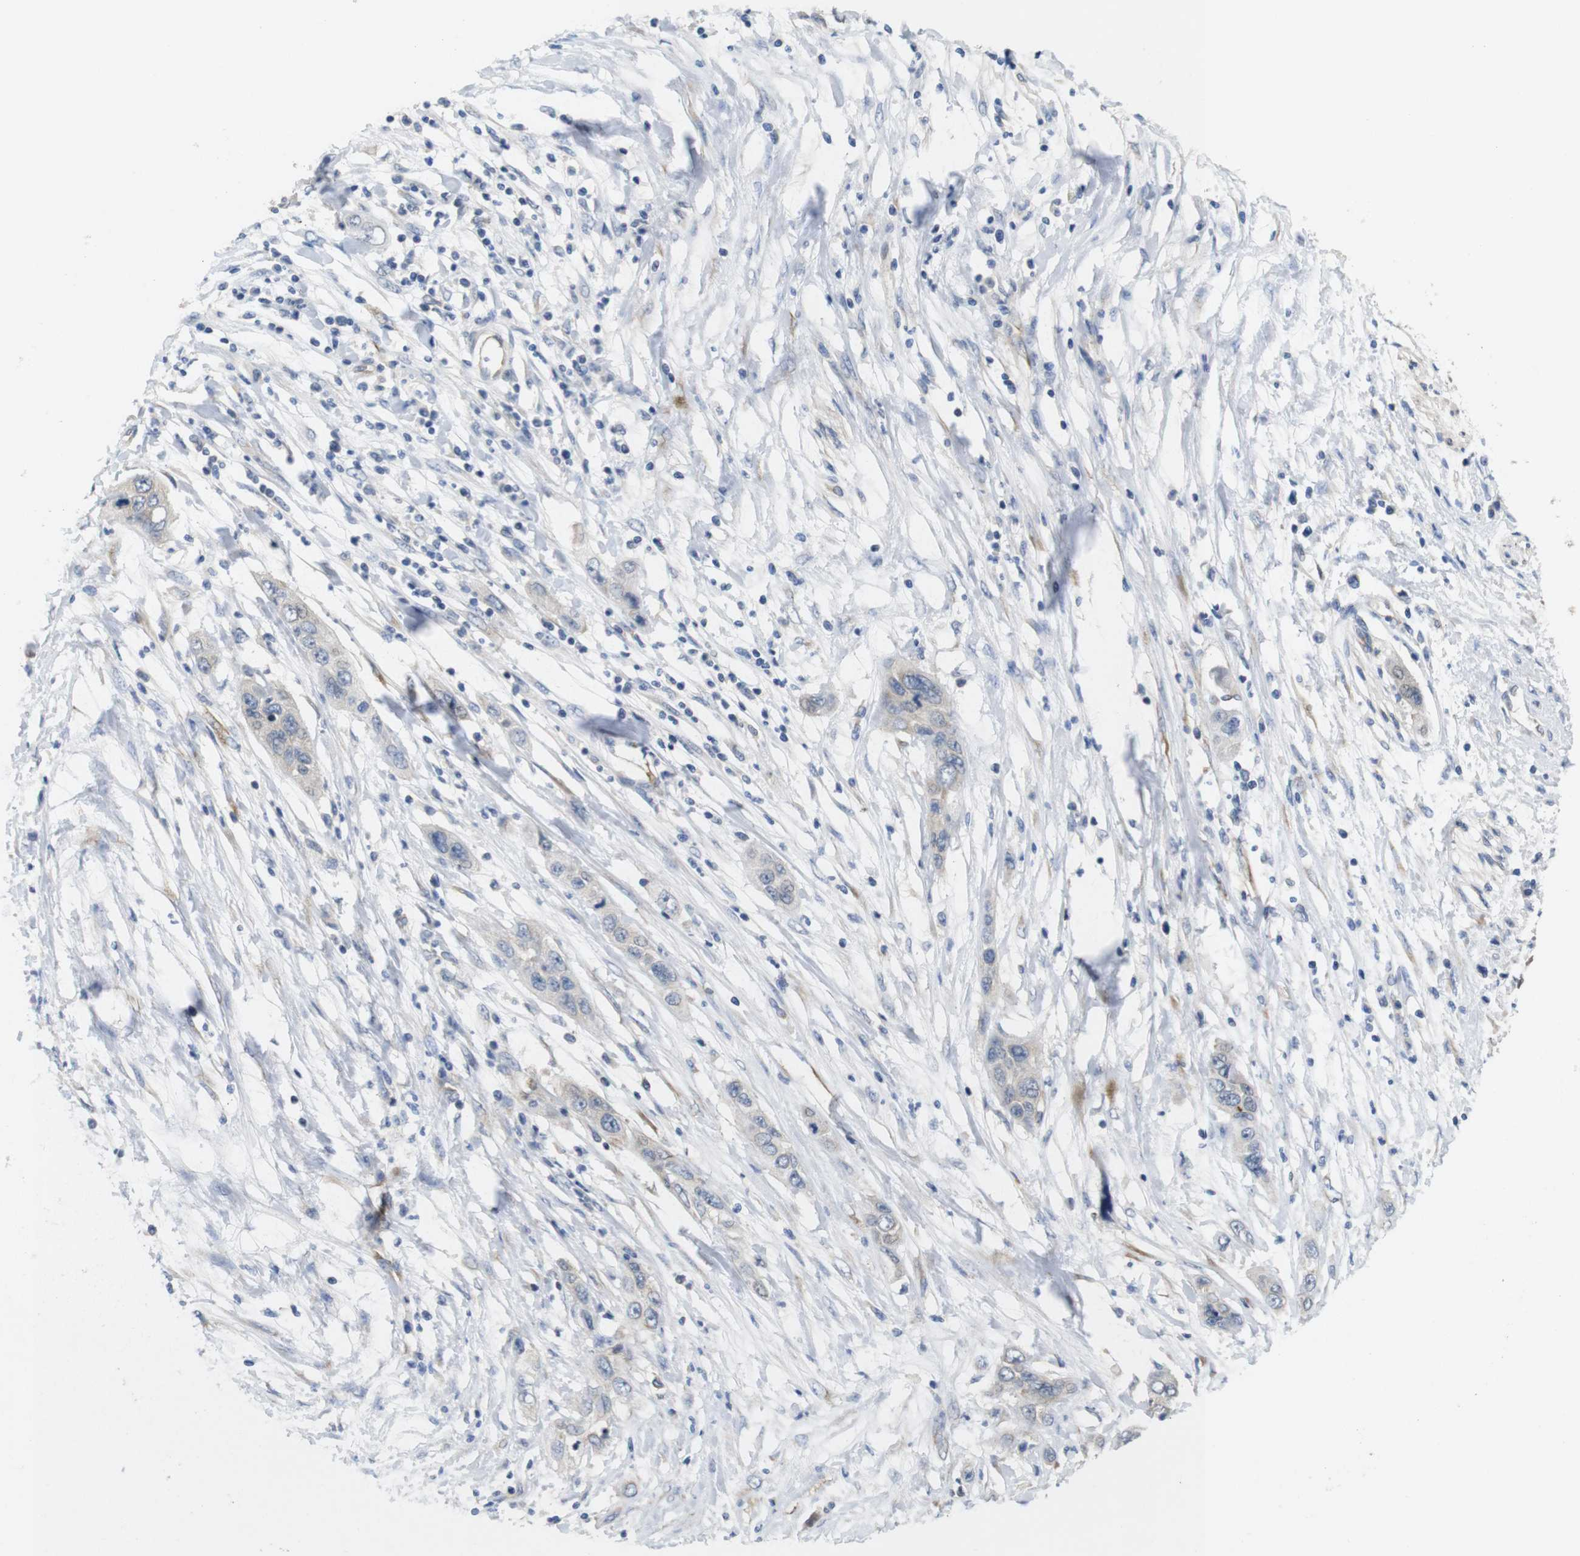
{"staining": {"intensity": "weak", "quantity": "<25%", "location": "cytoplasmic/membranous"}, "tissue": "pancreatic cancer", "cell_type": "Tumor cells", "image_type": "cancer", "snomed": [{"axis": "morphology", "description": "Adenocarcinoma, NOS"}, {"axis": "topography", "description": "Pancreas"}], "caption": "This is an immunohistochemistry histopathology image of adenocarcinoma (pancreatic). There is no positivity in tumor cells.", "gene": "PCNX2", "patient": {"sex": "female", "age": 70}}